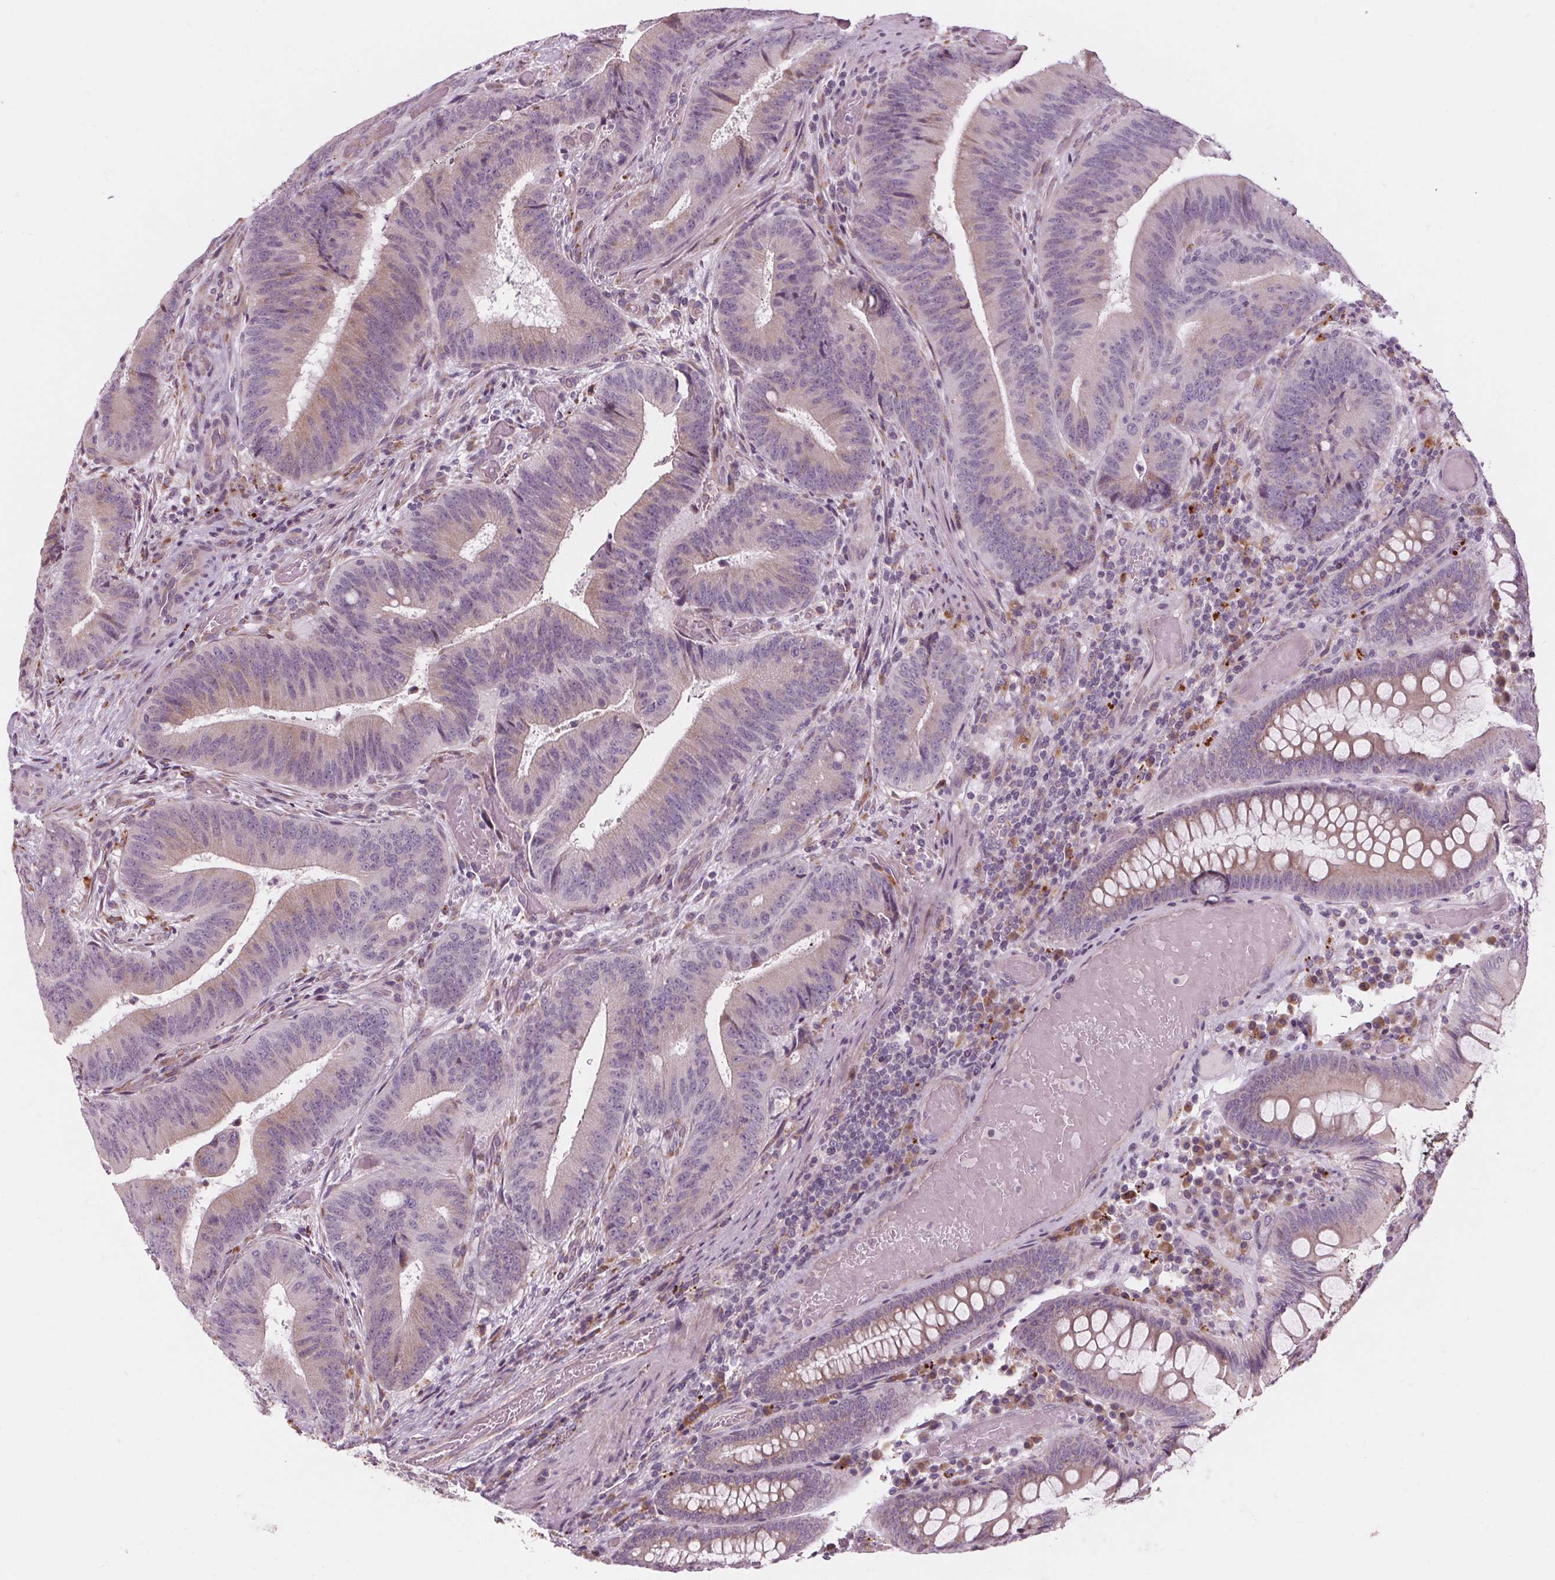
{"staining": {"intensity": "weak", "quantity": "<25%", "location": "cytoplasmic/membranous"}, "tissue": "colorectal cancer", "cell_type": "Tumor cells", "image_type": "cancer", "snomed": [{"axis": "morphology", "description": "Adenocarcinoma, NOS"}, {"axis": "topography", "description": "Colon"}], "caption": "Tumor cells show no significant staining in colorectal cancer (adenocarcinoma).", "gene": "SAMD5", "patient": {"sex": "female", "age": 43}}